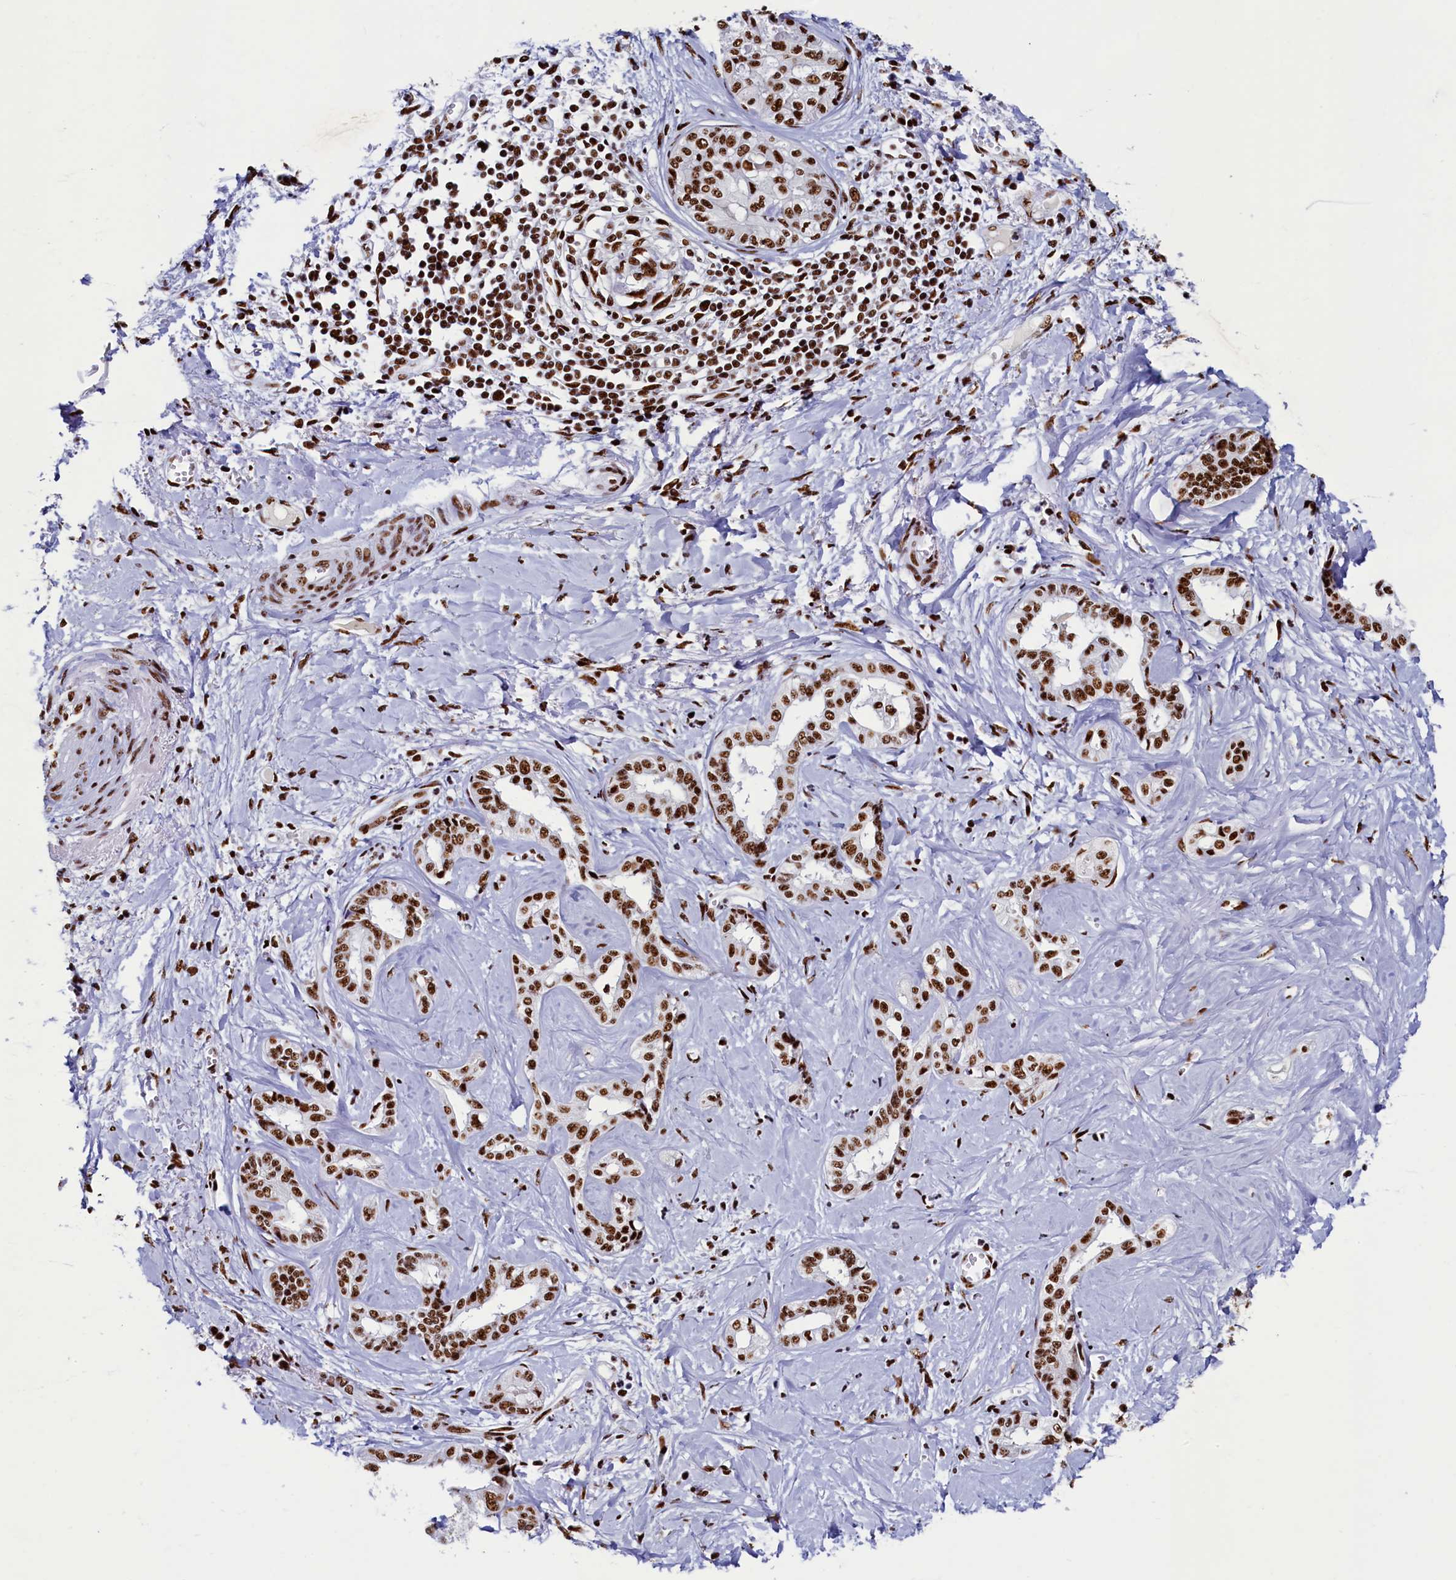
{"staining": {"intensity": "strong", "quantity": ">75%", "location": "nuclear"}, "tissue": "liver cancer", "cell_type": "Tumor cells", "image_type": "cancer", "snomed": [{"axis": "morphology", "description": "Cholangiocarcinoma"}, {"axis": "topography", "description": "Liver"}], "caption": "Strong nuclear protein positivity is seen in about >75% of tumor cells in liver cancer (cholangiocarcinoma).", "gene": "SRRM2", "patient": {"sex": "female", "age": 77}}